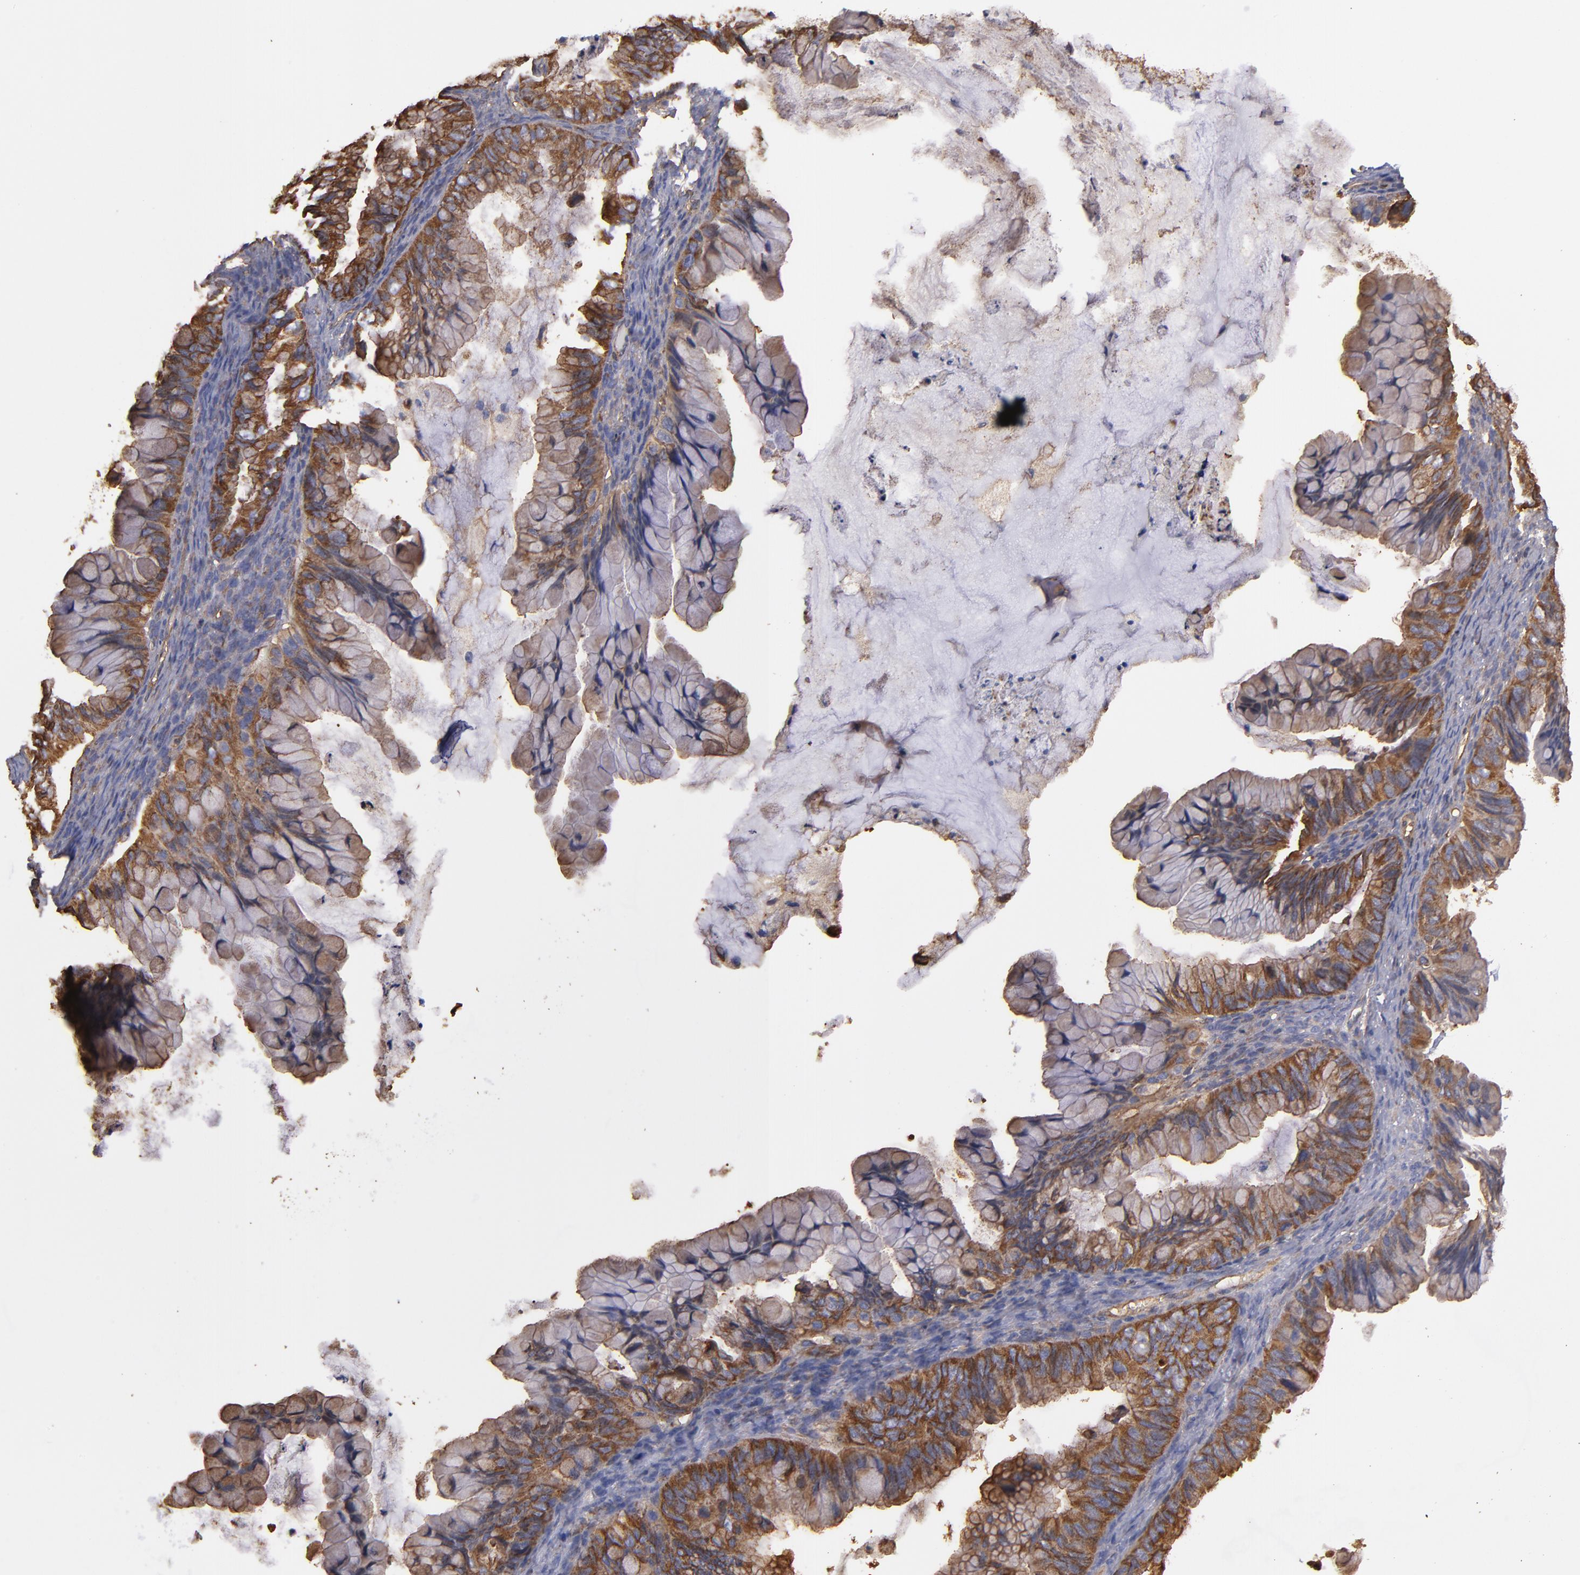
{"staining": {"intensity": "moderate", "quantity": ">75%", "location": "cytoplasmic/membranous"}, "tissue": "ovarian cancer", "cell_type": "Tumor cells", "image_type": "cancer", "snomed": [{"axis": "morphology", "description": "Cystadenocarcinoma, mucinous, NOS"}, {"axis": "topography", "description": "Ovary"}], "caption": "This is an image of immunohistochemistry (IHC) staining of ovarian cancer, which shows moderate expression in the cytoplasmic/membranous of tumor cells.", "gene": "ACTN4", "patient": {"sex": "female", "age": 36}}